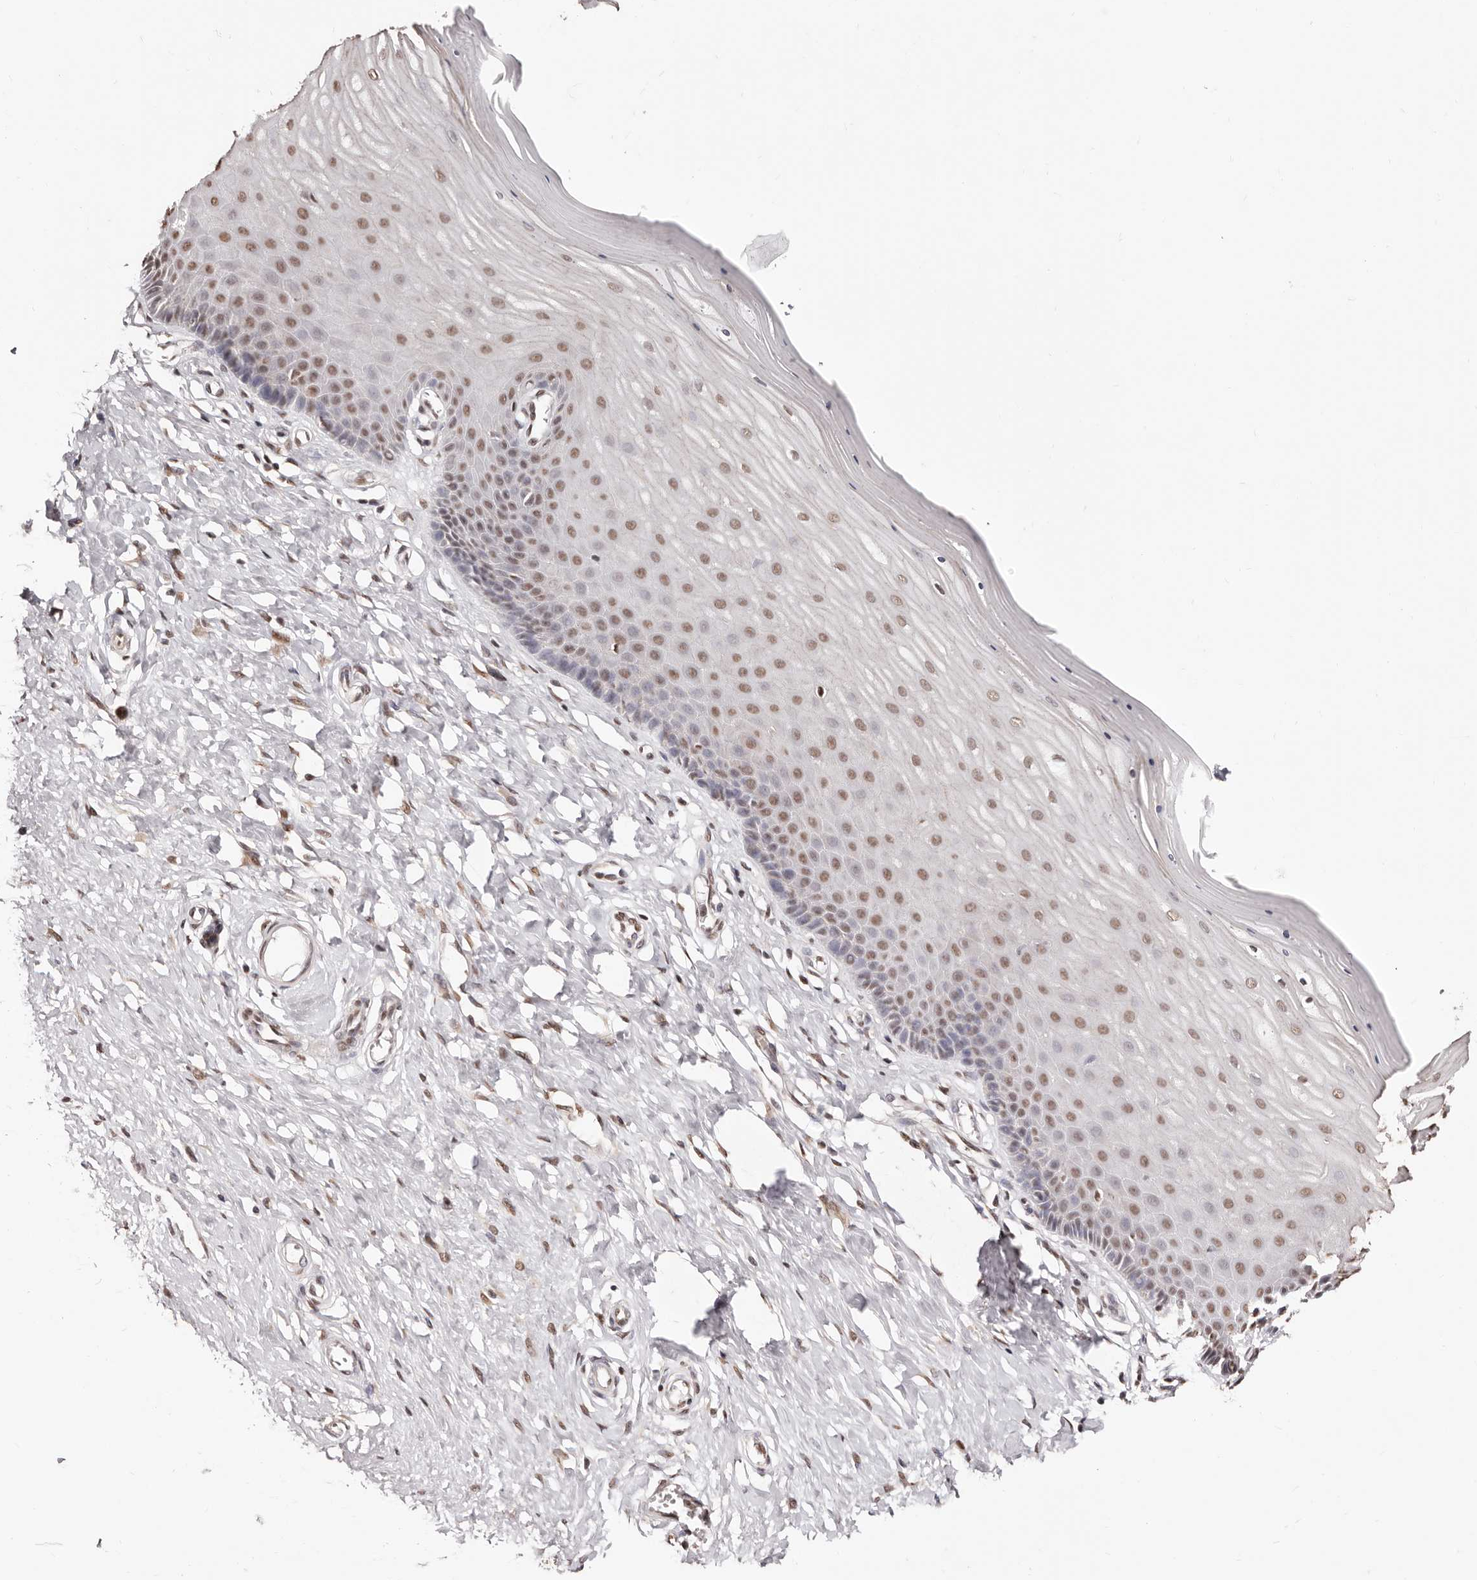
{"staining": {"intensity": "moderate", "quantity": ">75%", "location": "cytoplasmic/membranous"}, "tissue": "cervix", "cell_type": "Glandular cells", "image_type": "normal", "snomed": [{"axis": "morphology", "description": "Normal tissue, NOS"}, {"axis": "topography", "description": "Cervix"}], "caption": "Moderate cytoplasmic/membranous protein positivity is identified in approximately >75% of glandular cells in cervix.", "gene": "BICRAL", "patient": {"sex": "female", "age": 55}}